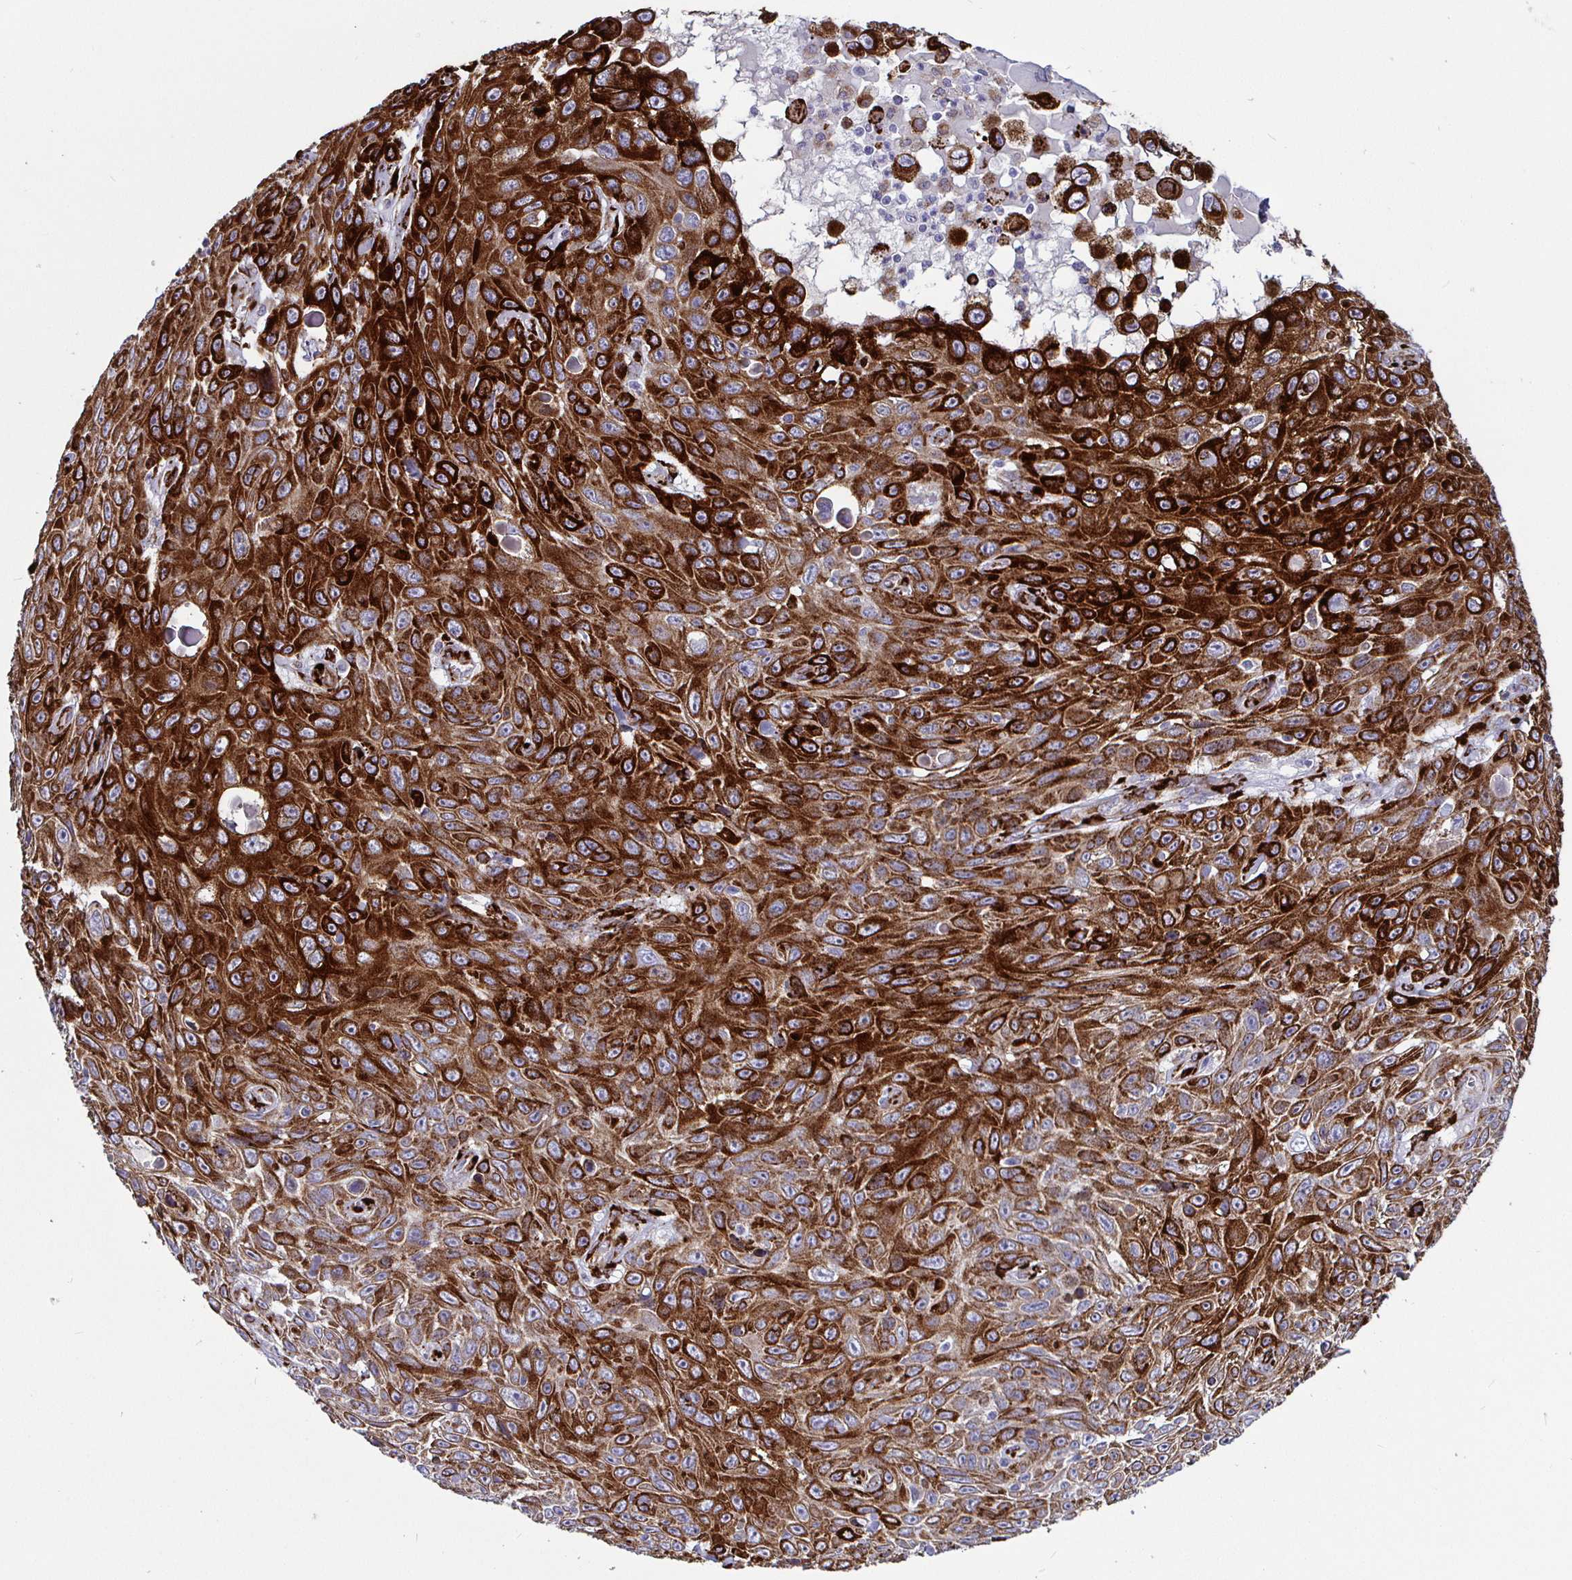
{"staining": {"intensity": "strong", "quantity": ">75%", "location": "cytoplasmic/membranous"}, "tissue": "skin cancer", "cell_type": "Tumor cells", "image_type": "cancer", "snomed": [{"axis": "morphology", "description": "Squamous cell carcinoma, NOS"}, {"axis": "topography", "description": "Skin"}], "caption": "The immunohistochemical stain highlights strong cytoplasmic/membranous positivity in tumor cells of skin cancer tissue.", "gene": "P4HA2", "patient": {"sex": "male", "age": 82}}